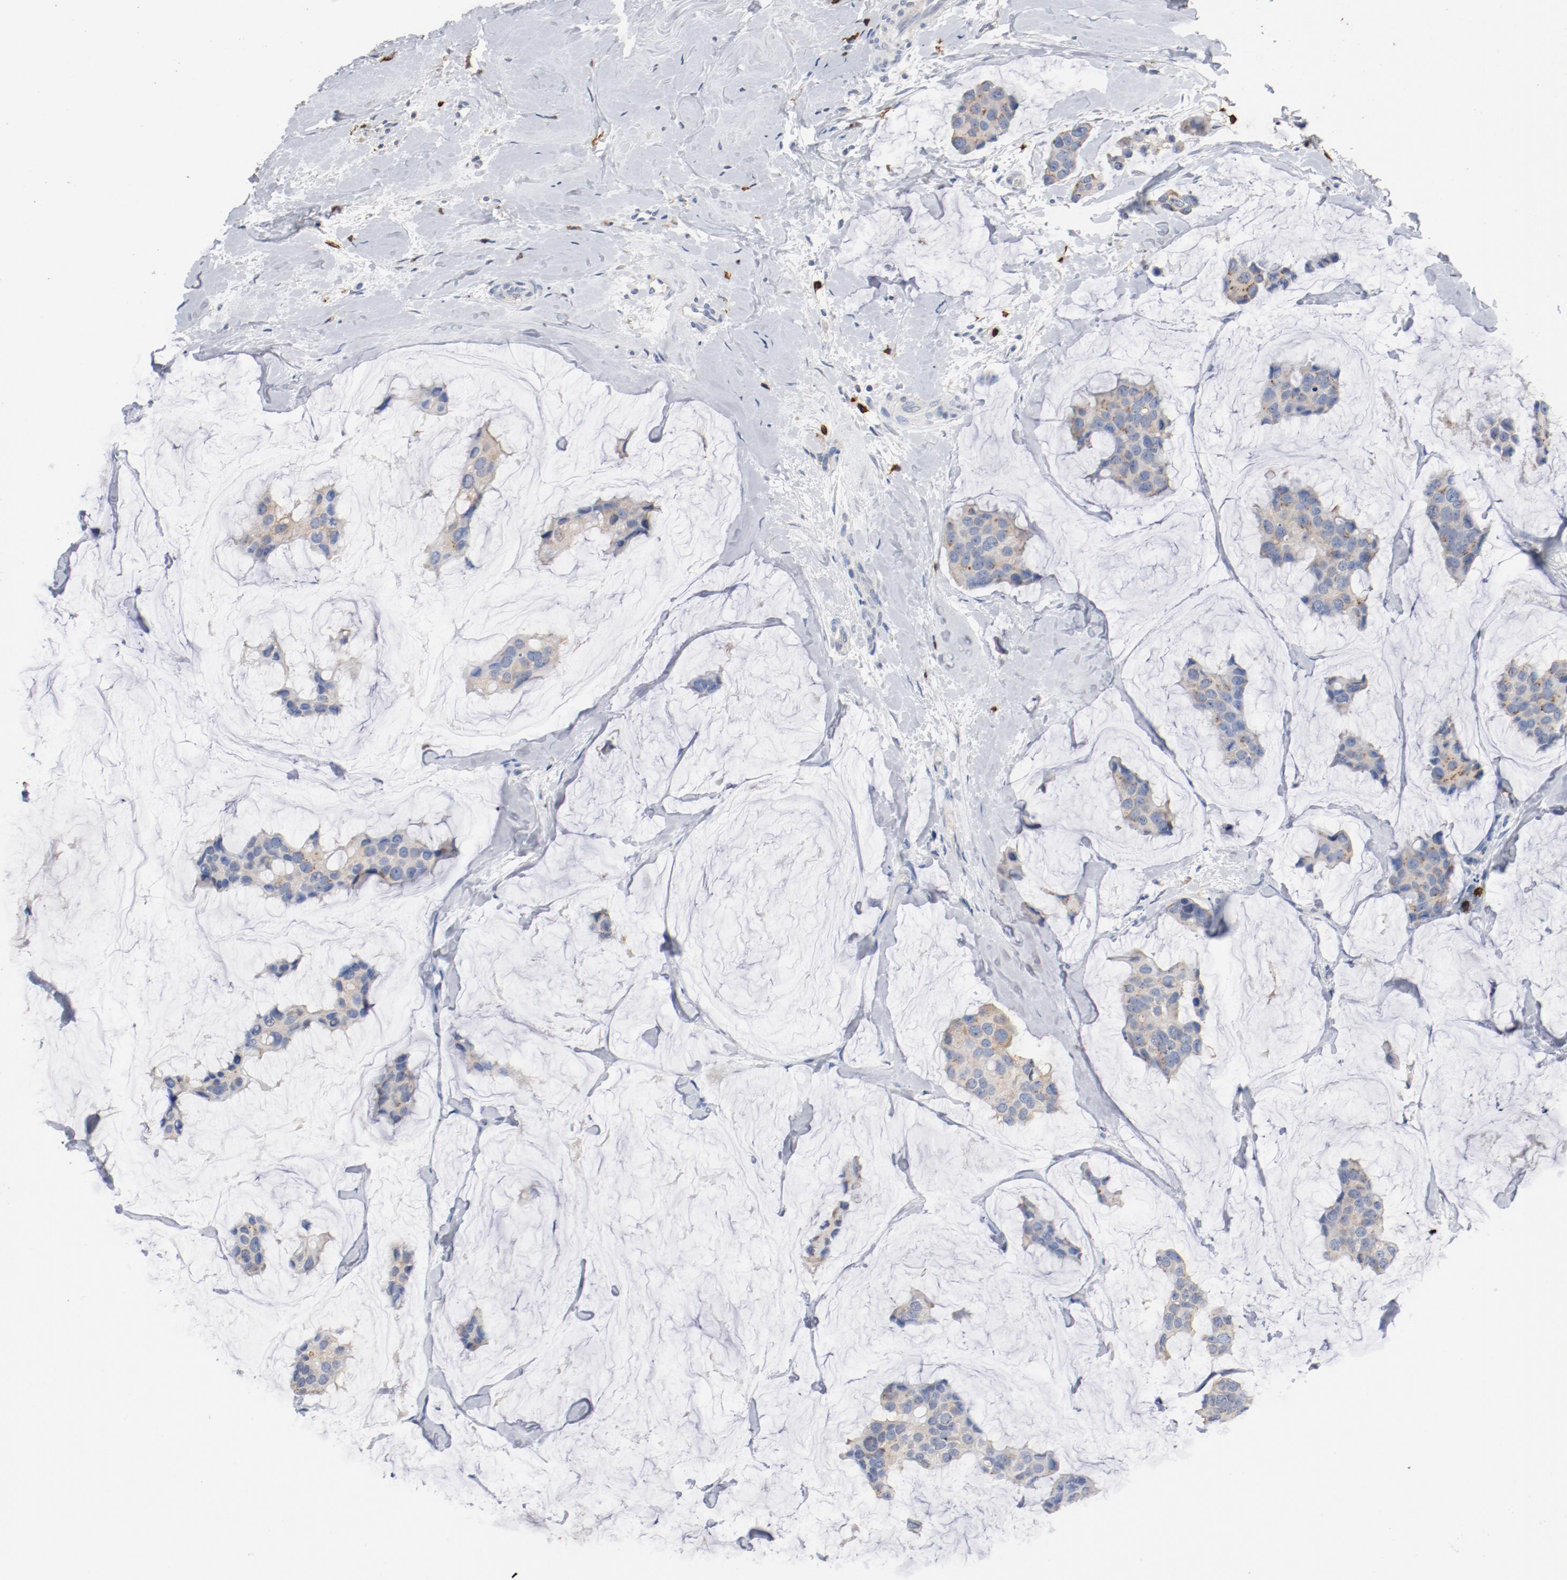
{"staining": {"intensity": "weak", "quantity": ">75%", "location": "cytoplasmic/membranous"}, "tissue": "breast cancer", "cell_type": "Tumor cells", "image_type": "cancer", "snomed": [{"axis": "morphology", "description": "Normal tissue, NOS"}, {"axis": "morphology", "description": "Duct carcinoma"}, {"axis": "topography", "description": "Breast"}], "caption": "Protein staining of breast cancer (invasive ductal carcinoma) tissue demonstrates weak cytoplasmic/membranous positivity in about >75% of tumor cells.", "gene": "CD247", "patient": {"sex": "female", "age": 50}}